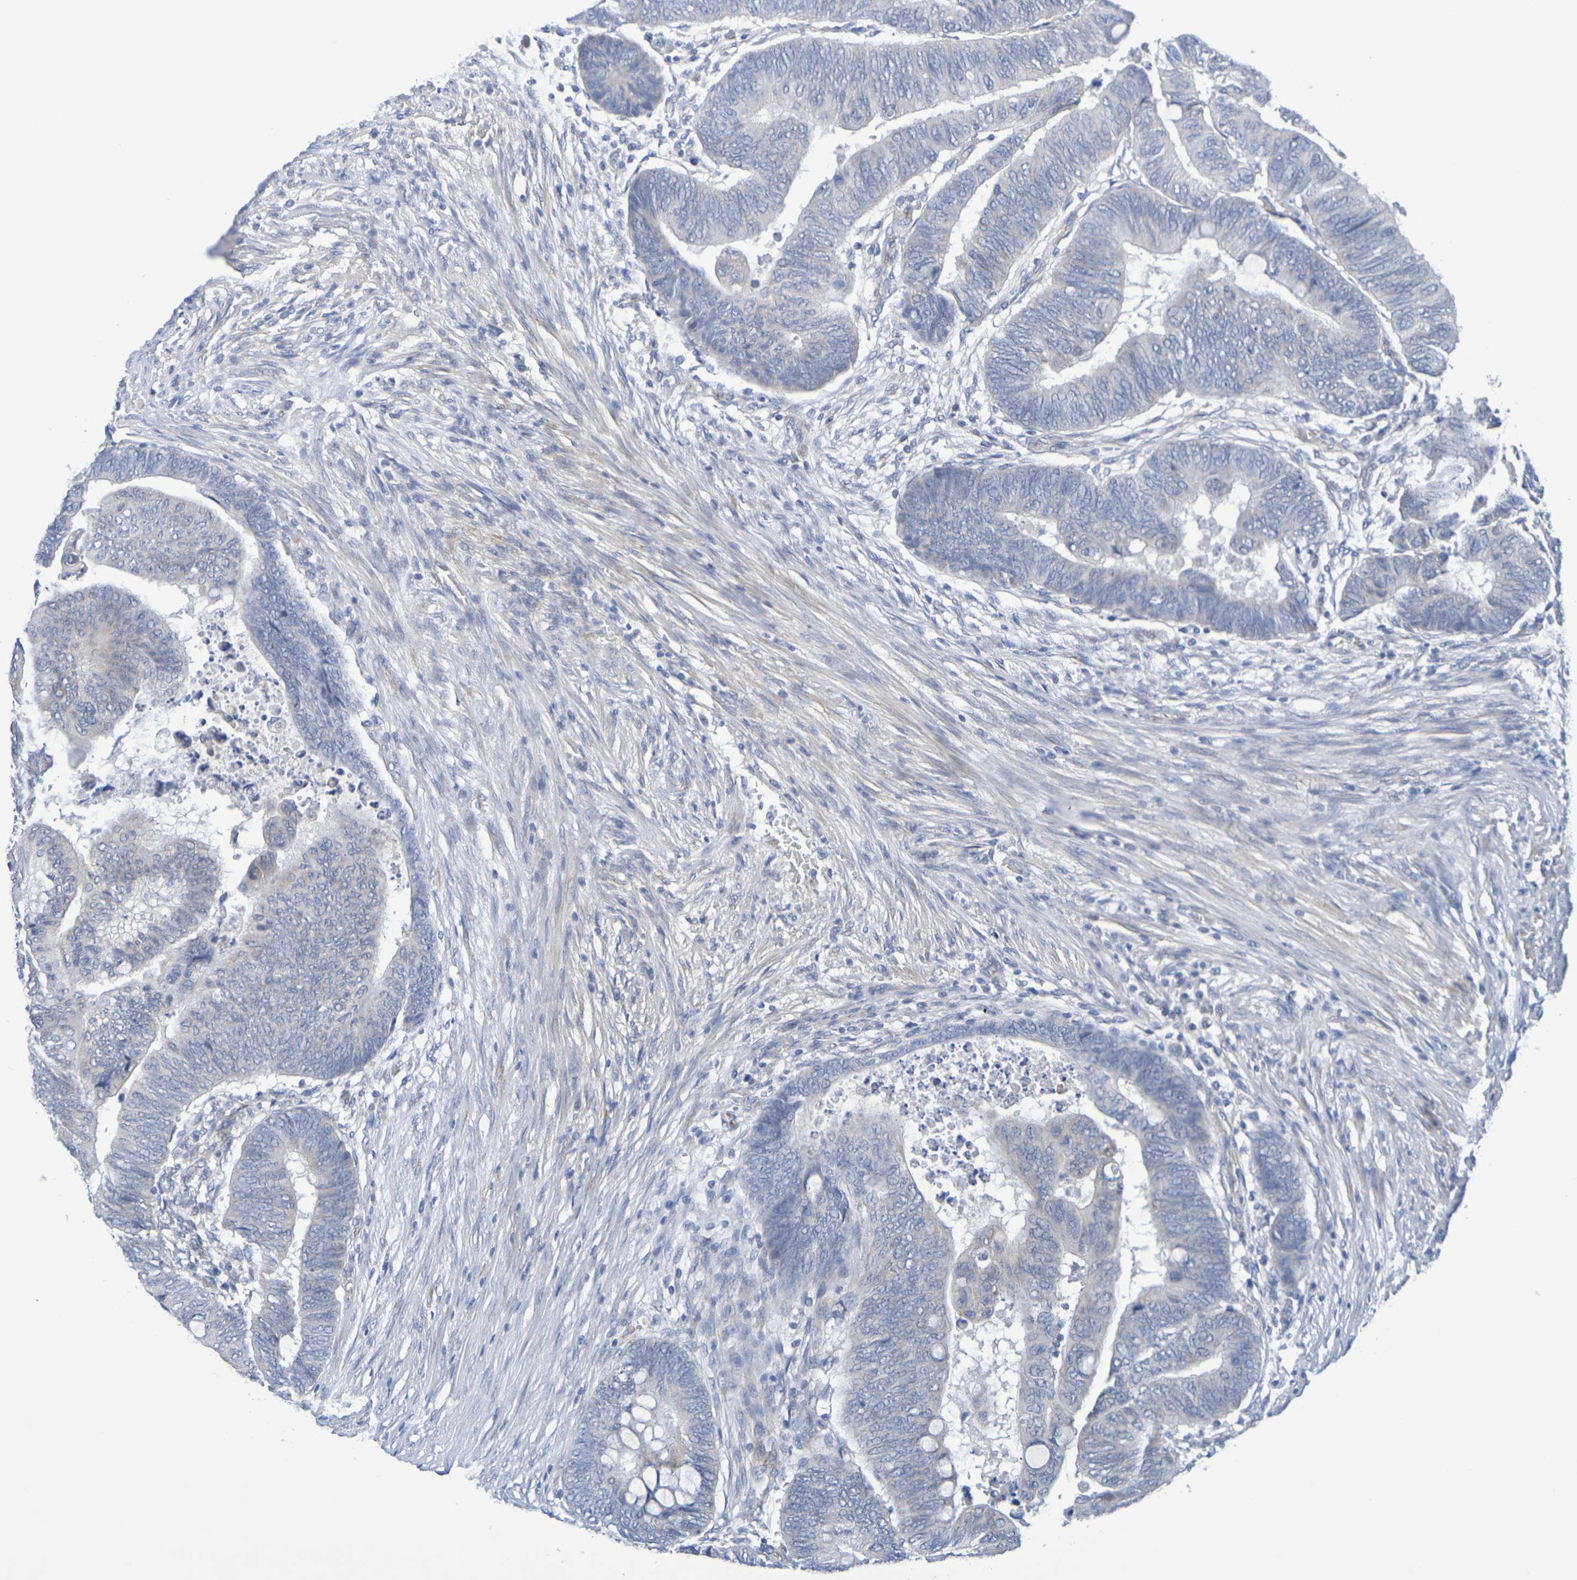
{"staining": {"intensity": "negative", "quantity": "none", "location": "none"}, "tissue": "colorectal cancer", "cell_type": "Tumor cells", "image_type": "cancer", "snomed": [{"axis": "morphology", "description": "Normal tissue, NOS"}, {"axis": "morphology", "description": "Adenocarcinoma, NOS"}, {"axis": "topography", "description": "Rectum"}, {"axis": "topography", "description": "Peripheral nerve tissue"}], "caption": "A photomicrograph of colorectal adenocarcinoma stained for a protein demonstrates no brown staining in tumor cells. Brightfield microscopy of IHC stained with DAB (3,3'-diaminobenzidine) (brown) and hematoxylin (blue), captured at high magnification.", "gene": "TMCC3", "patient": {"sex": "male", "age": 92}}